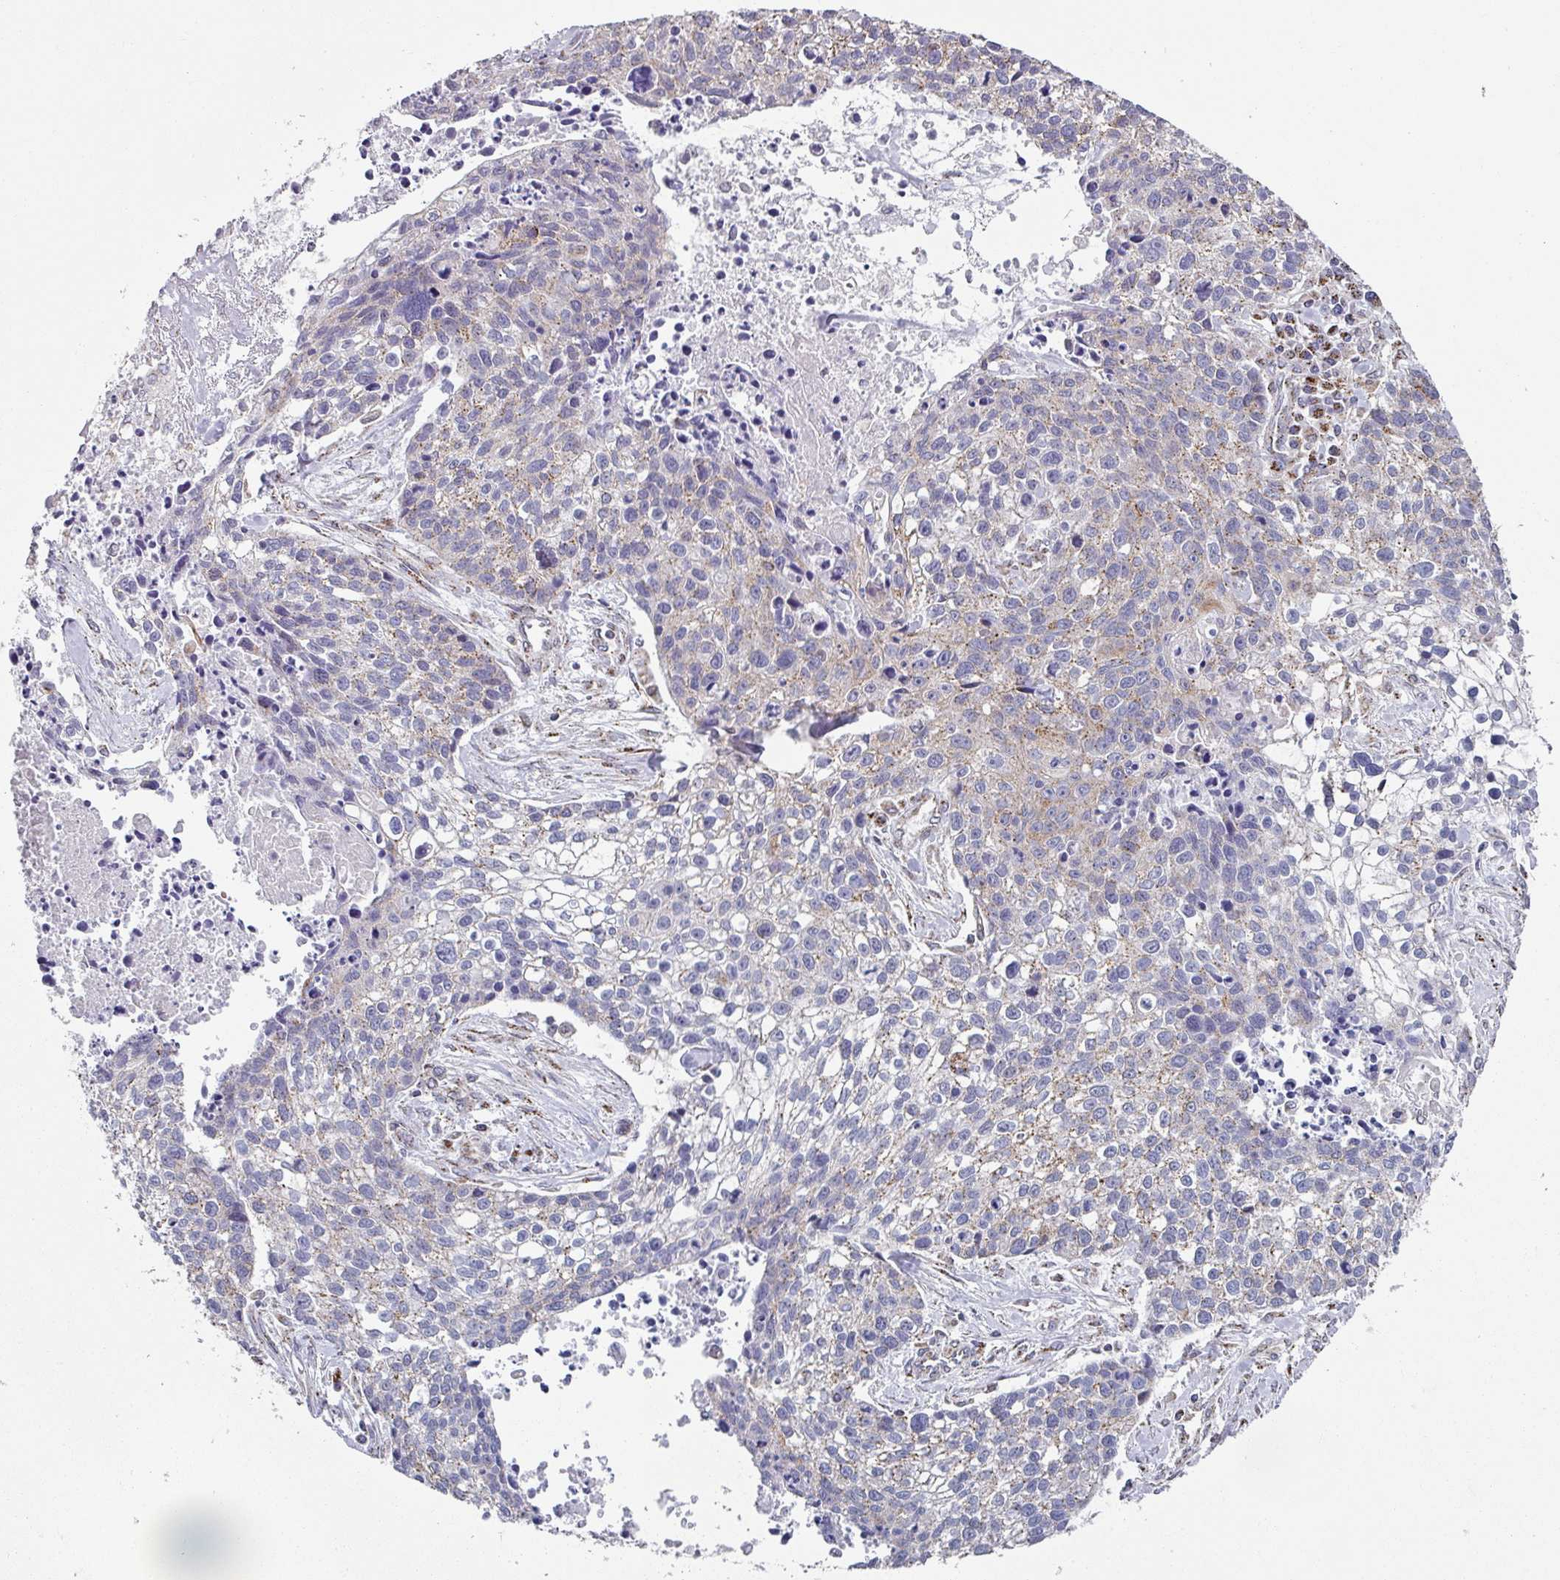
{"staining": {"intensity": "weak", "quantity": "<25%", "location": "cytoplasmic/membranous"}, "tissue": "lung cancer", "cell_type": "Tumor cells", "image_type": "cancer", "snomed": [{"axis": "morphology", "description": "Squamous cell carcinoma, NOS"}, {"axis": "topography", "description": "Lung"}], "caption": "IHC of human squamous cell carcinoma (lung) shows no expression in tumor cells.", "gene": "CCDC85B", "patient": {"sex": "male", "age": 74}}